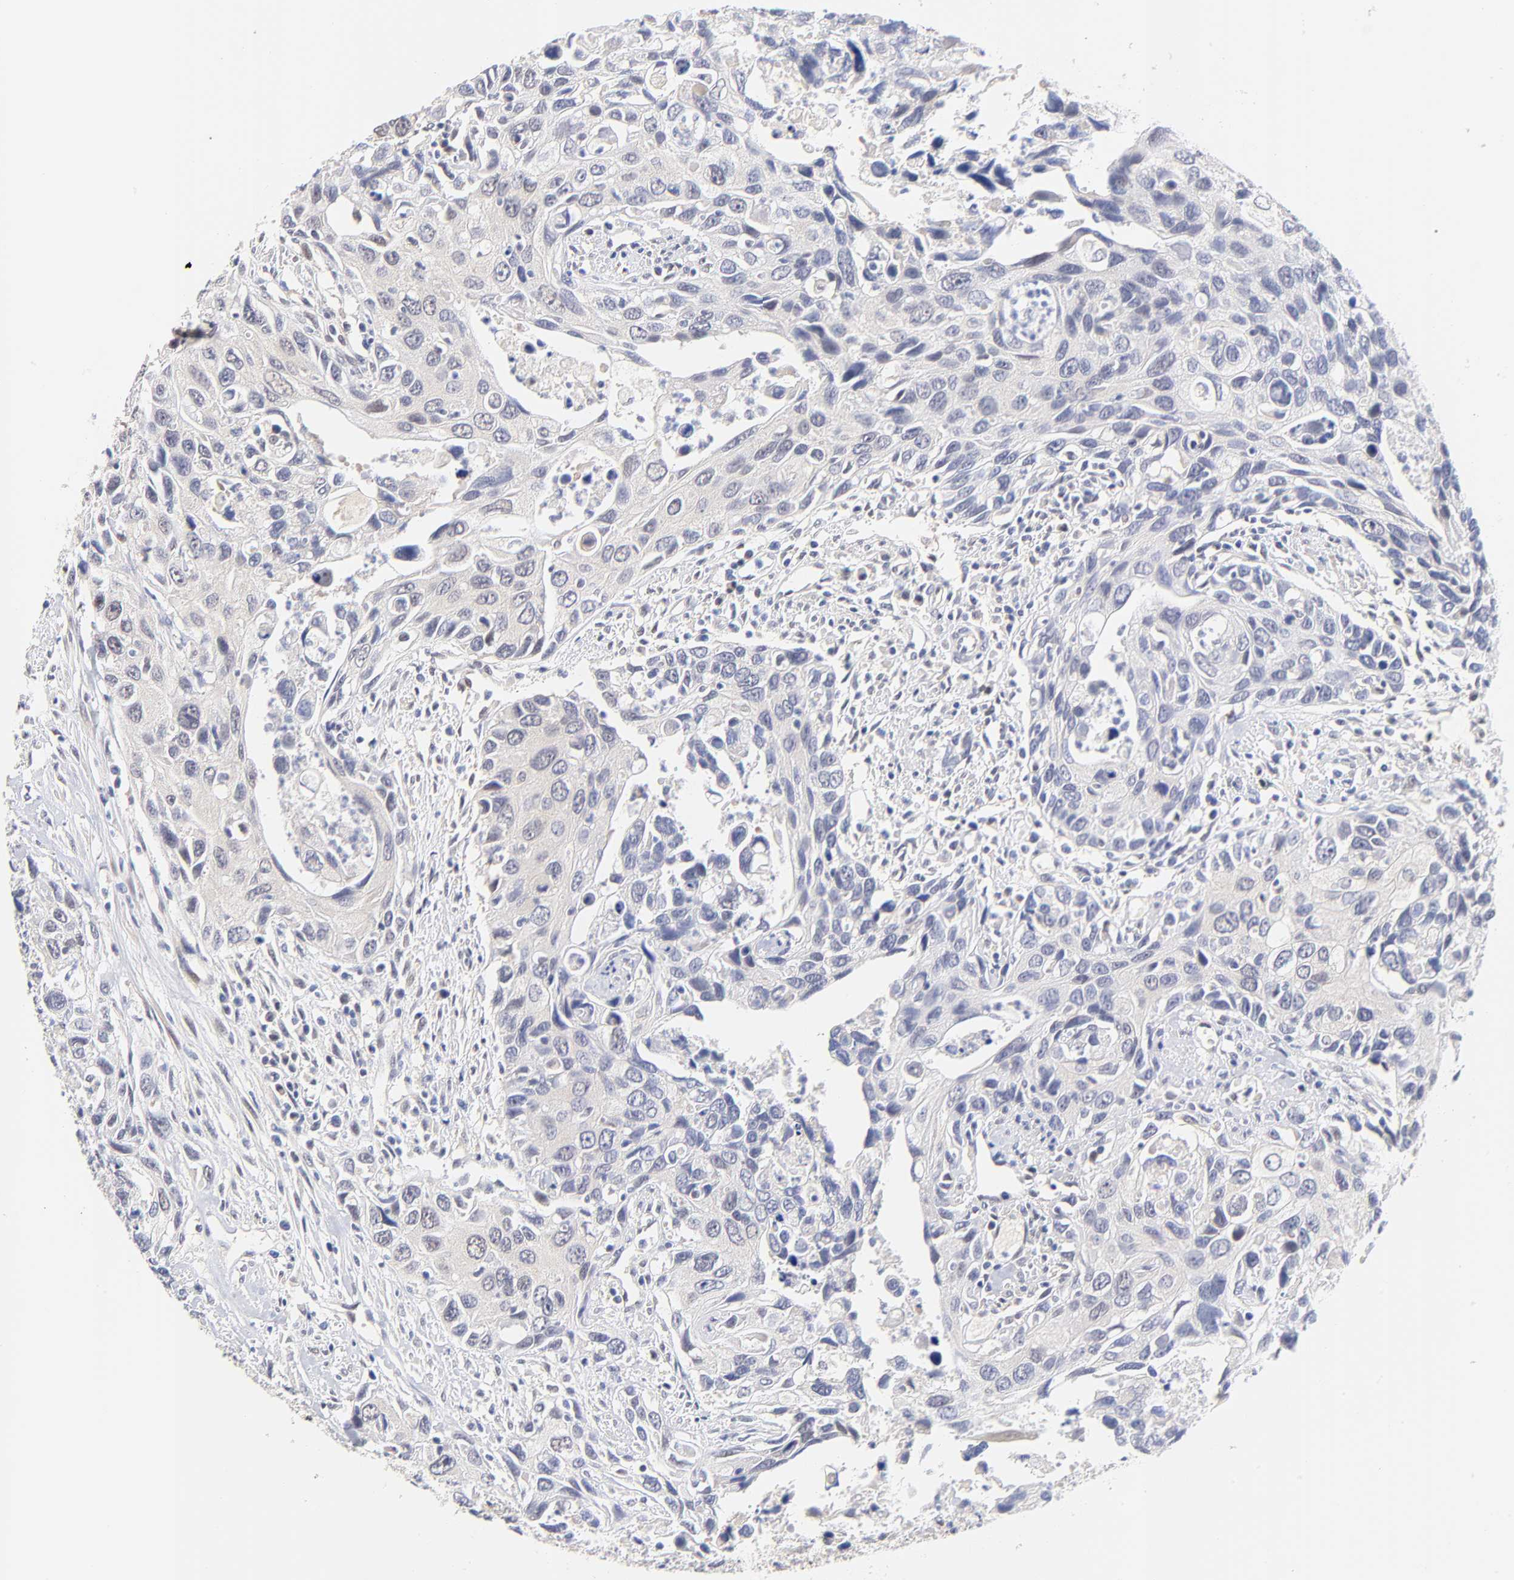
{"staining": {"intensity": "negative", "quantity": "none", "location": "none"}, "tissue": "urothelial cancer", "cell_type": "Tumor cells", "image_type": "cancer", "snomed": [{"axis": "morphology", "description": "Urothelial carcinoma, High grade"}, {"axis": "topography", "description": "Urinary bladder"}], "caption": "Tumor cells show no significant protein staining in urothelial carcinoma (high-grade).", "gene": "TXNL1", "patient": {"sex": "male", "age": 71}}